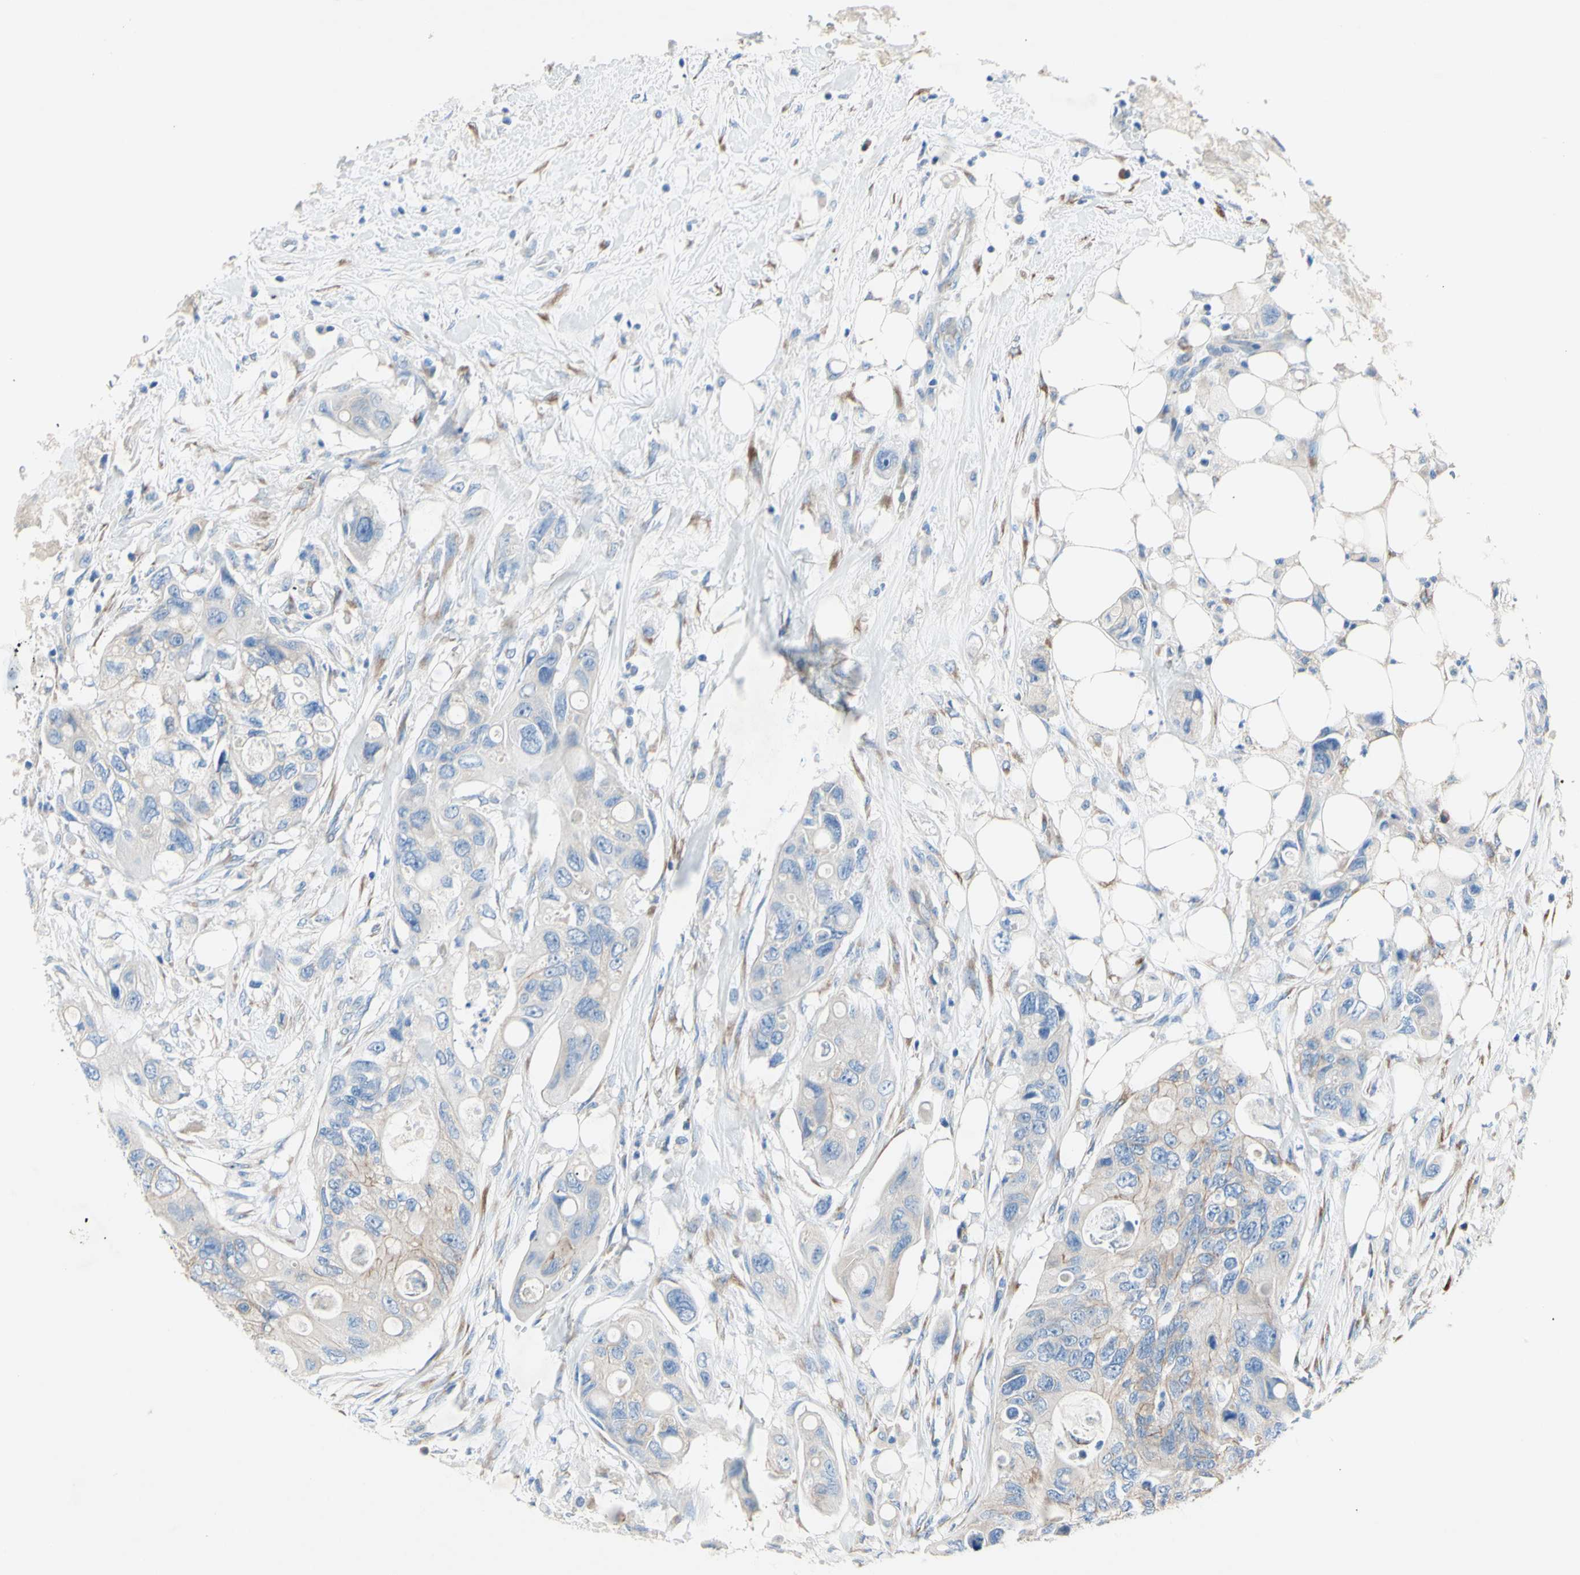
{"staining": {"intensity": "negative", "quantity": "none", "location": "none"}, "tissue": "colorectal cancer", "cell_type": "Tumor cells", "image_type": "cancer", "snomed": [{"axis": "morphology", "description": "Adenocarcinoma, NOS"}, {"axis": "topography", "description": "Colon"}], "caption": "Protein analysis of colorectal cancer (adenocarcinoma) shows no significant positivity in tumor cells.", "gene": "TMIGD2", "patient": {"sex": "female", "age": 57}}